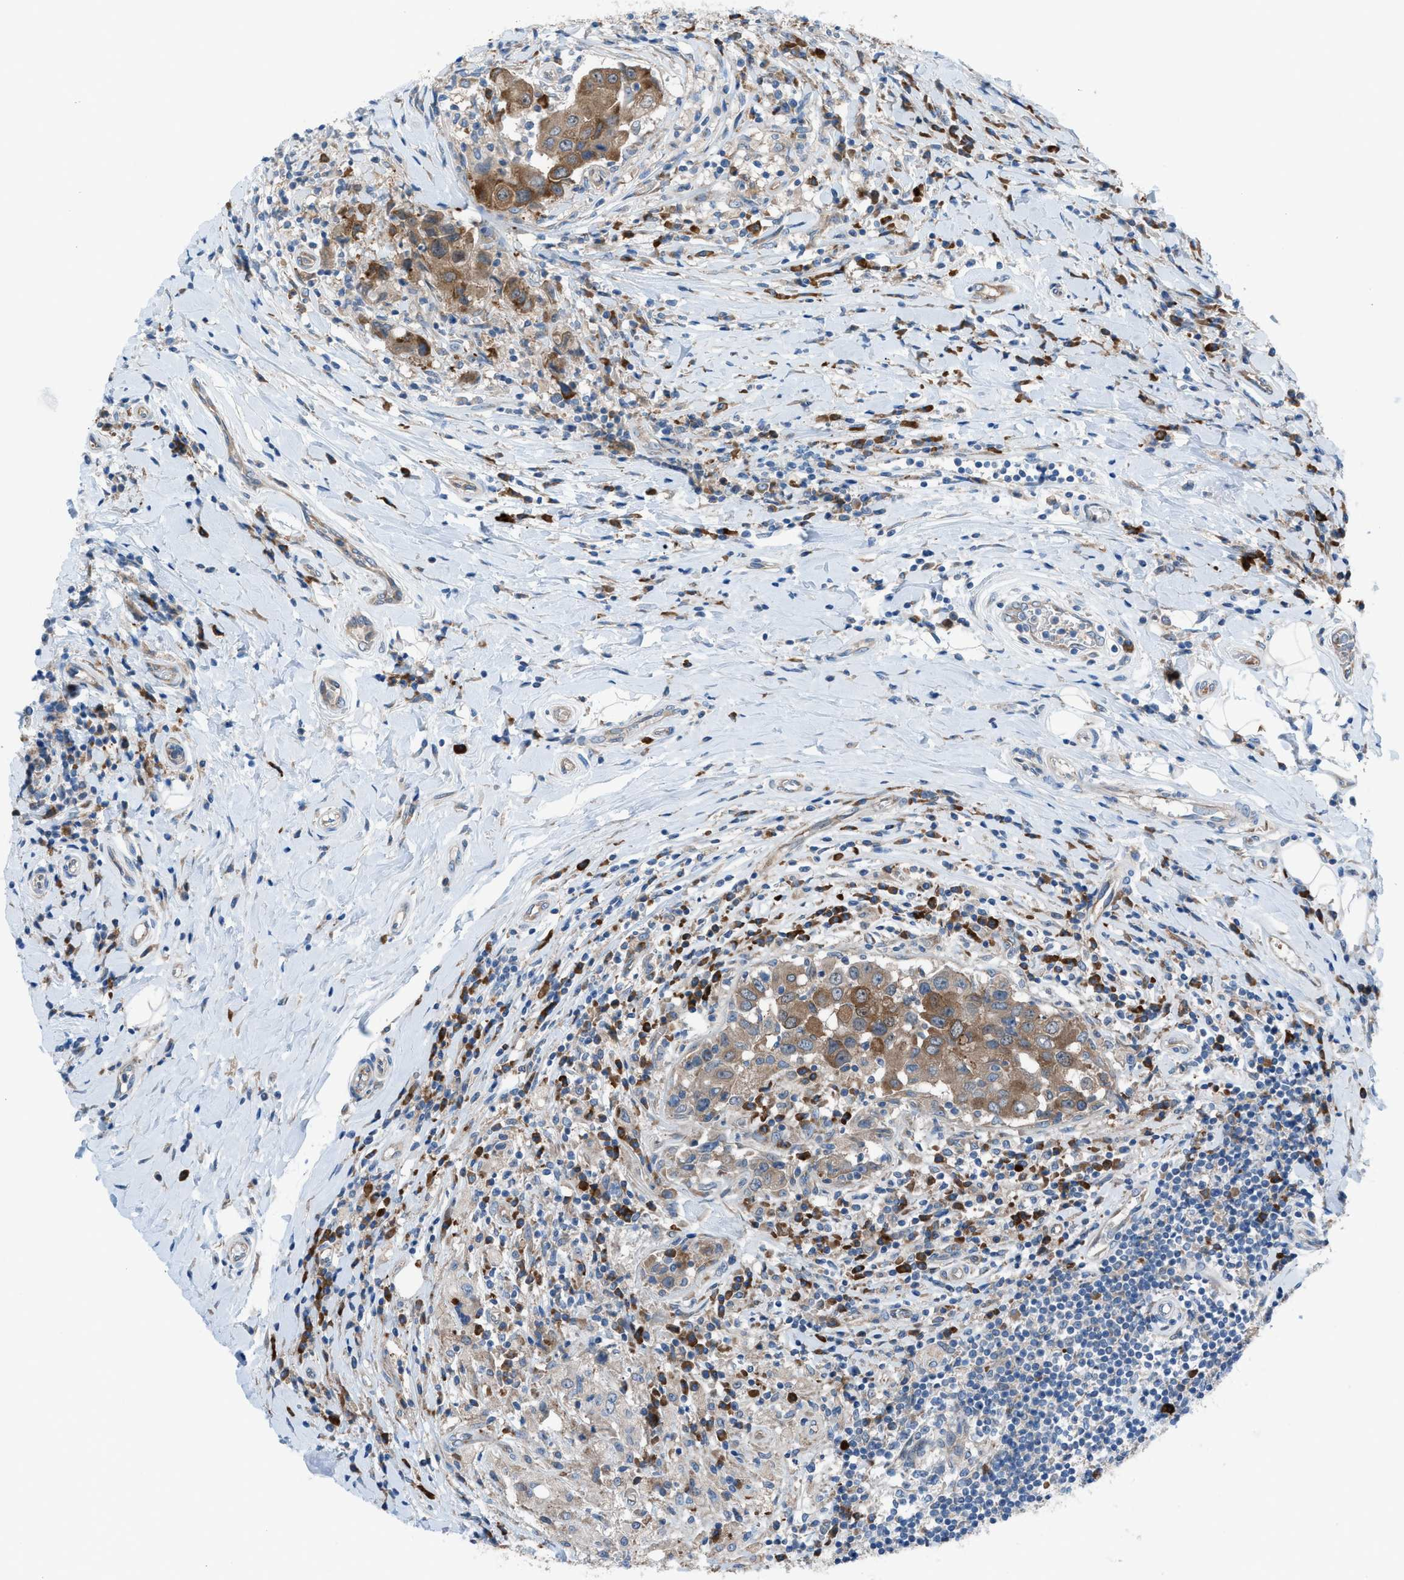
{"staining": {"intensity": "moderate", "quantity": ">75%", "location": "cytoplasmic/membranous"}, "tissue": "breast cancer", "cell_type": "Tumor cells", "image_type": "cancer", "snomed": [{"axis": "morphology", "description": "Duct carcinoma"}, {"axis": "topography", "description": "Breast"}], "caption": "Tumor cells show moderate cytoplasmic/membranous positivity in about >75% of cells in breast cancer.", "gene": "HEG1", "patient": {"sex": "female", "age": 27}}